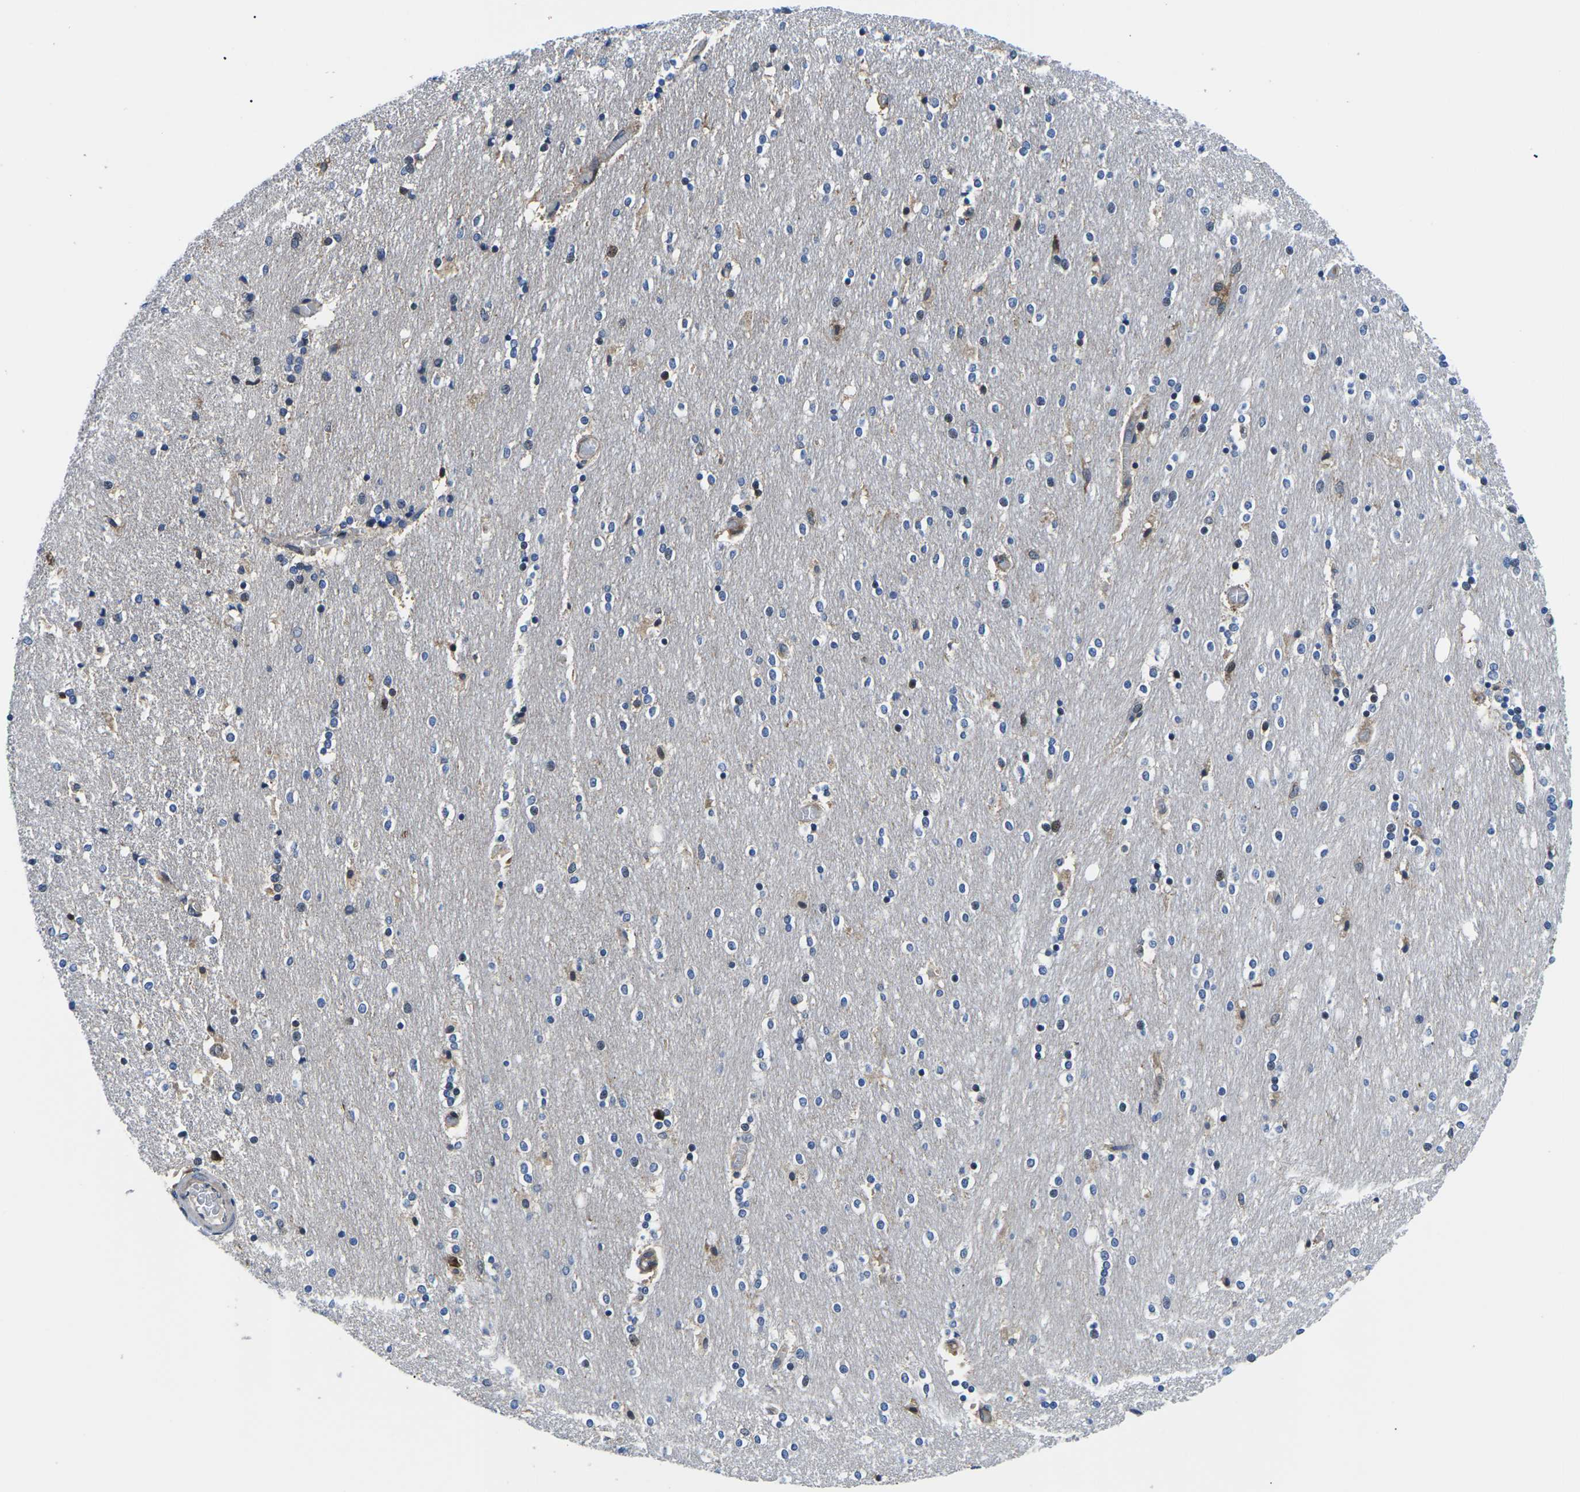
{"staining": {"intensity": "moderate", "quantity": "<25%", "location": "nuclear"}, "tissue": "caudate", "cell_type": "Glial cells", "image_type": "normal", "snomed": [{"axis": "morphology", "description": "Normal tissue, NOS"}, {"axis": "topography", "description": "Lateral ventricle wall"}], "caption": "Caudate stained with immunohistochemistry reveals moderate nuclear staining in approximately <25% of glial cells.", "gene": "EIF4E", "patient": {"sex": "female", "age": 54}}